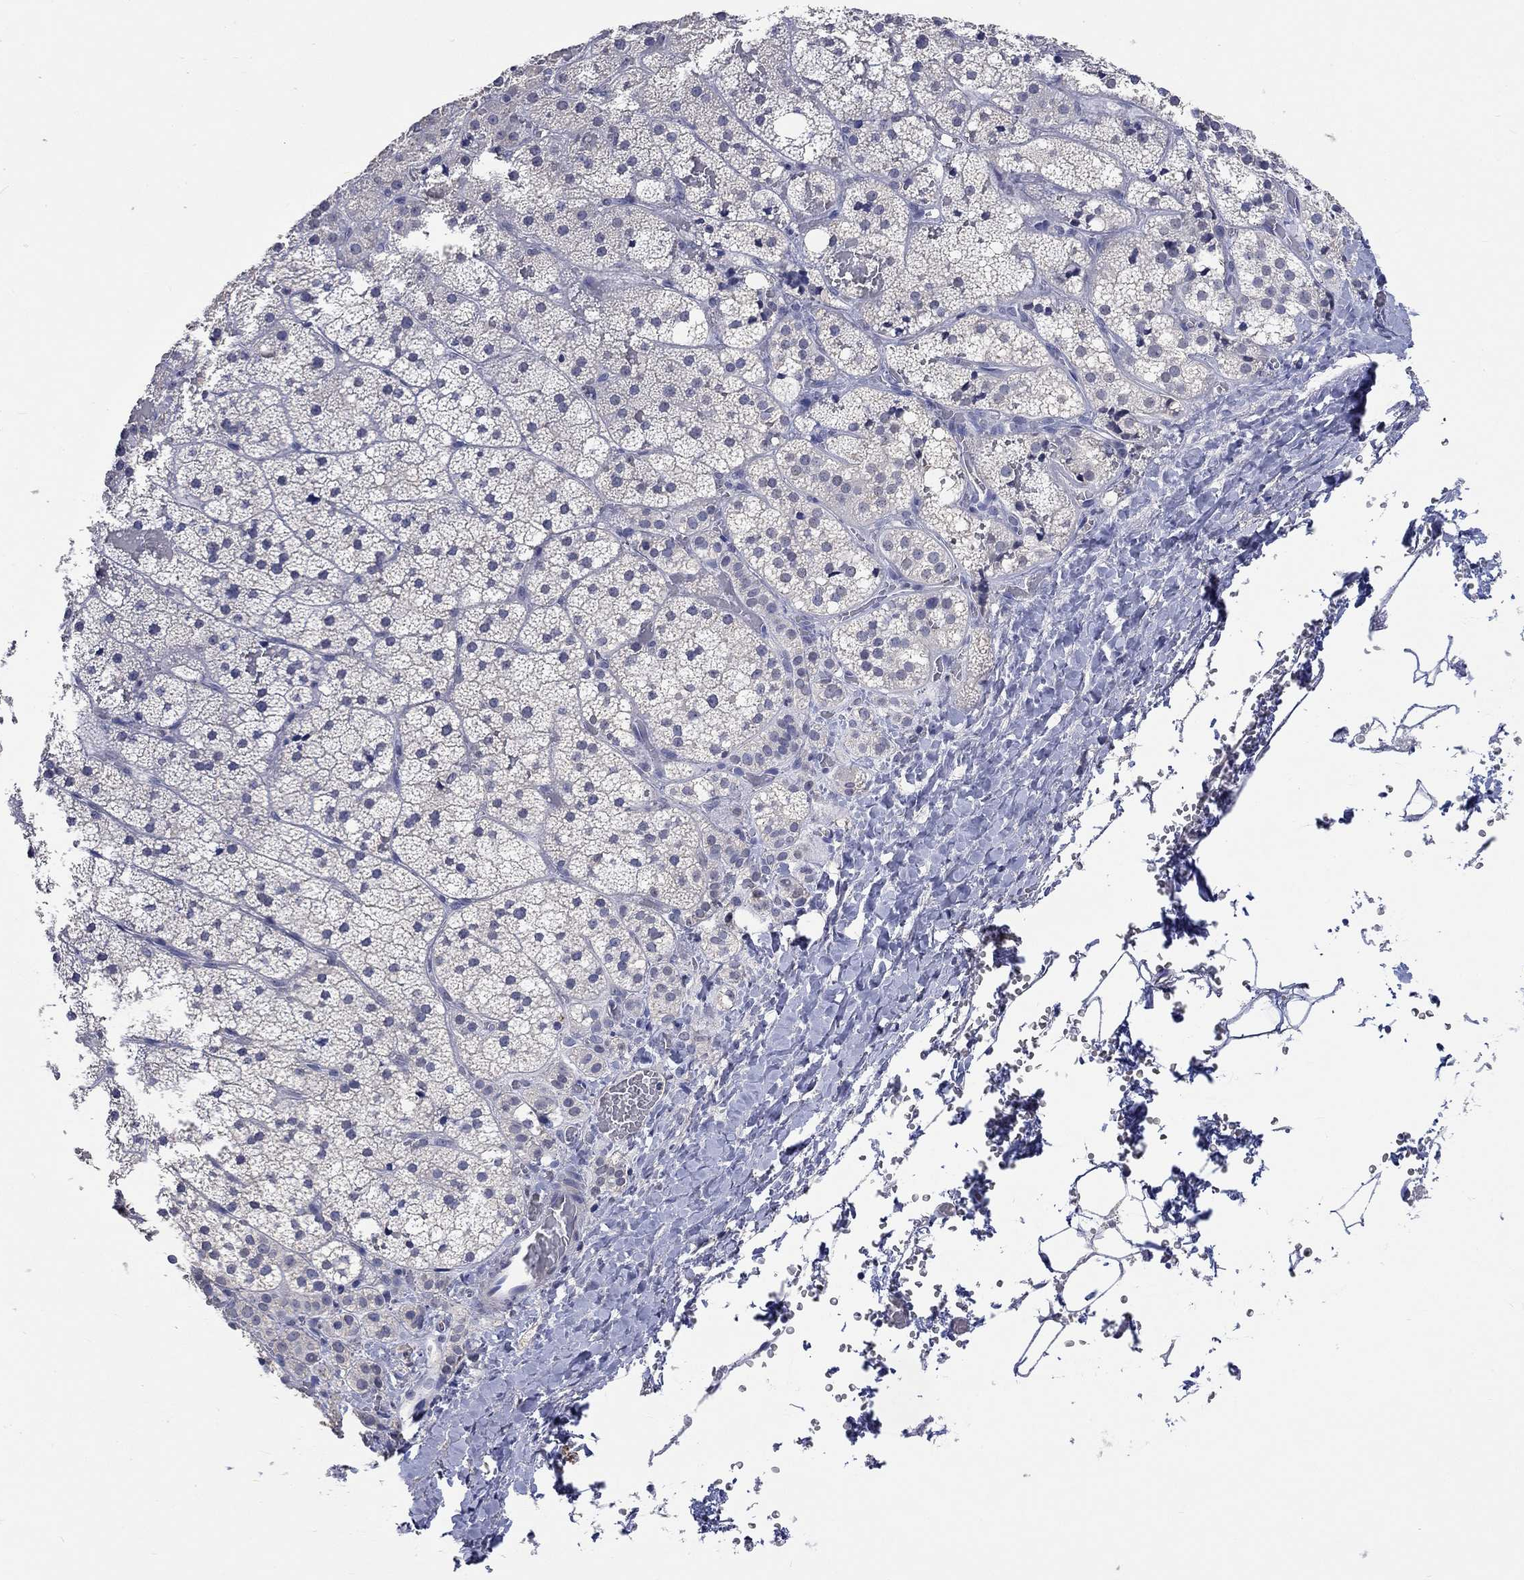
{"staining": {"intensity": "negative", "quantity": "none", "location": "none"}, "tissue": "adrenal gland", "cell_type": "Glandular cells", "image_type": "normal", "snomed": [{"axis": "morphology", "description": "Normal tissue, NOS"}, {"axis": "topography", "description": "Adrenal gland"}], "caption": "Immunohistochemical staining of benign human adrenal gland displays no significant staining in glandular cells.", "gene": "ZBTB18", "patient": {"sex": "male", "age": 53}}